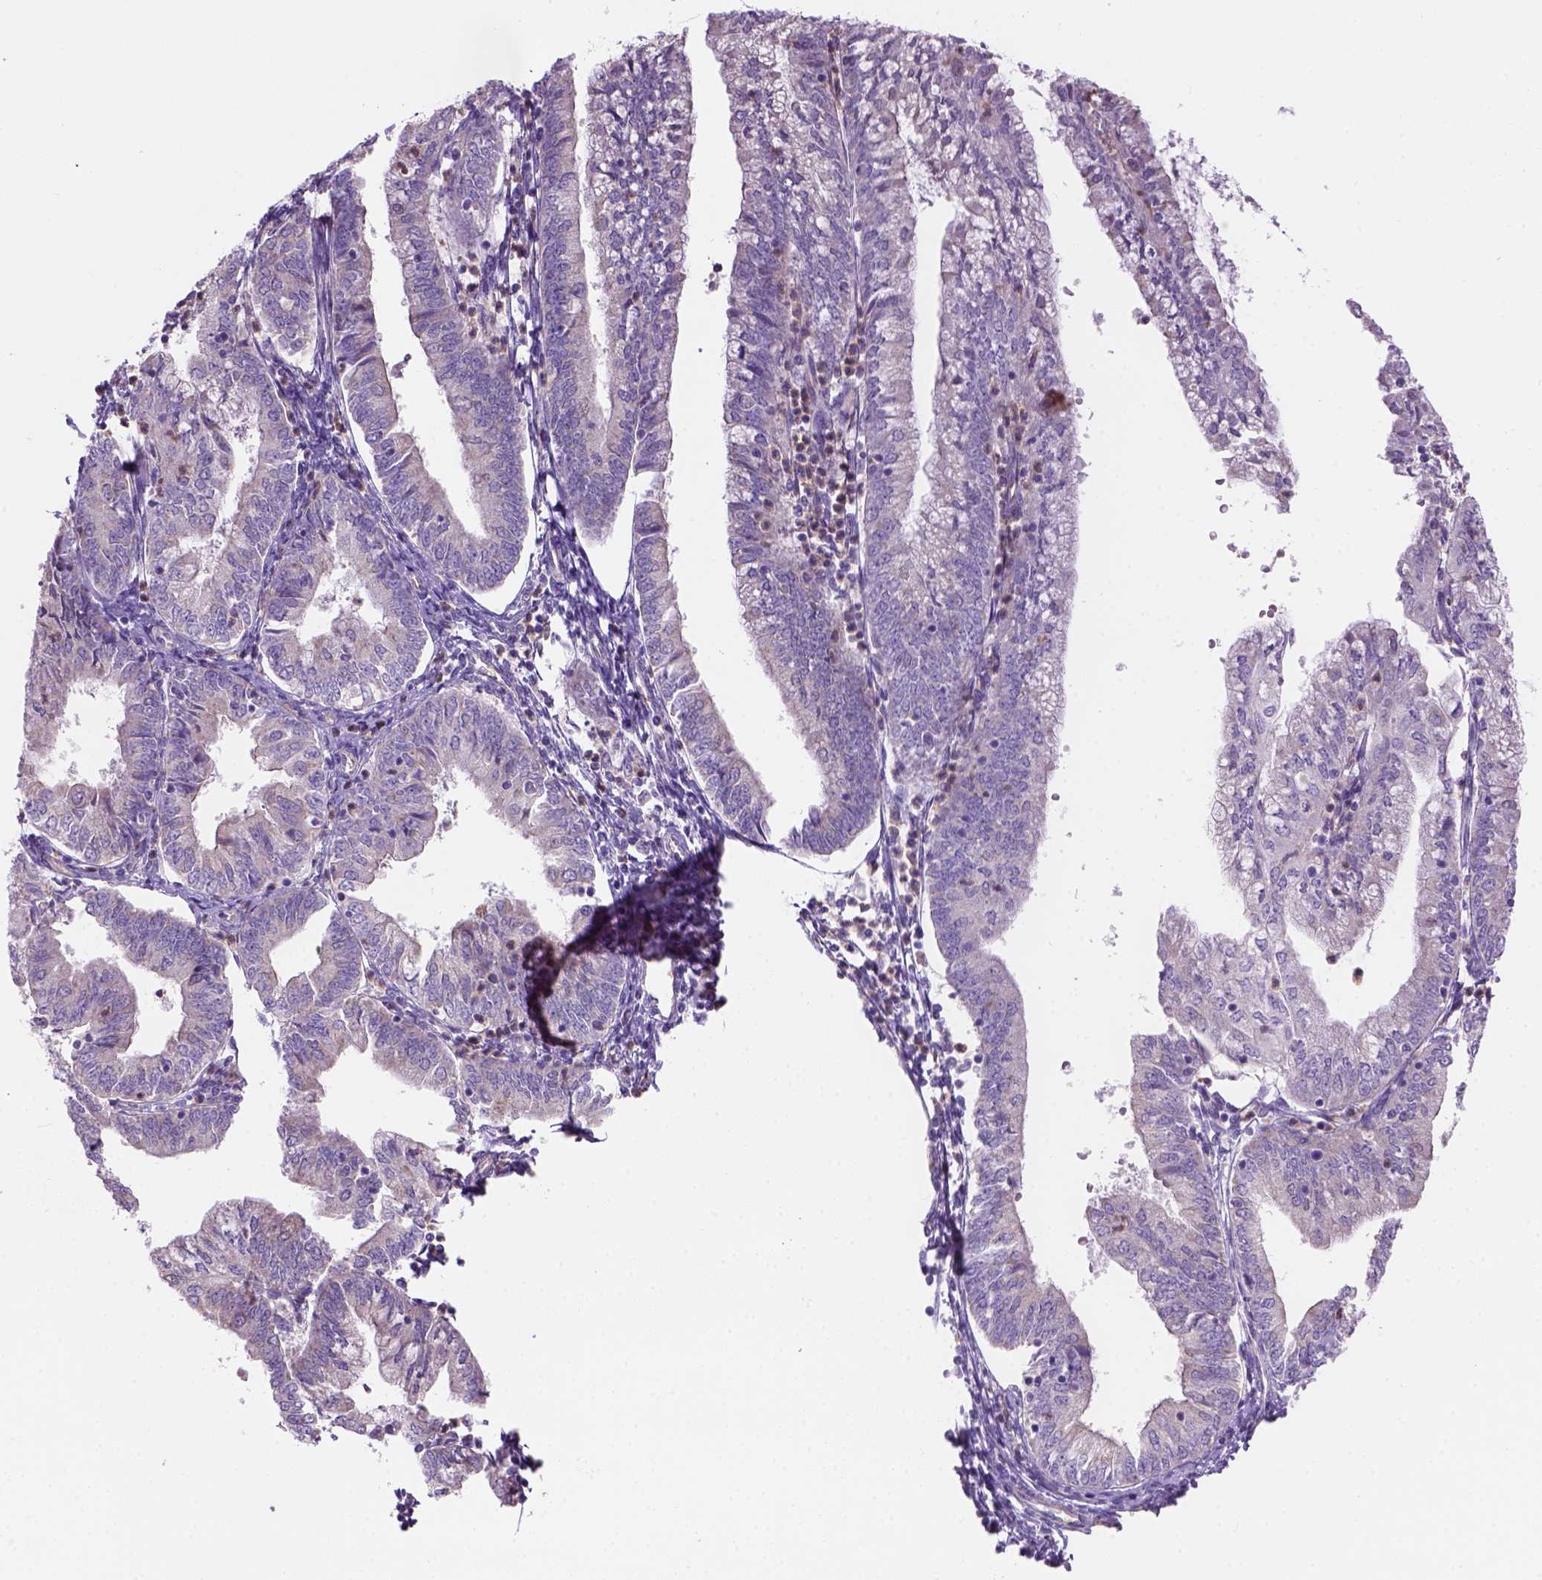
{"staining": {"intensity": "negative", "quantity": "none", "location": "none"}, "tissue": "endometrial cancer", "cell_type": "Tumor cells", "image_type": "cancer", "snomed": [{"axis": "morphology", "description": "Adenocarcinoma, NOS"}, {"axis": "topography", "description": "Endometrium"}], "caption": "Histopathology image shows no significant protein expression in tumor cells of adenocarcinoma (endometrial).", "gene": "CD84", "patient": {"sex": "female", "age": 55}}